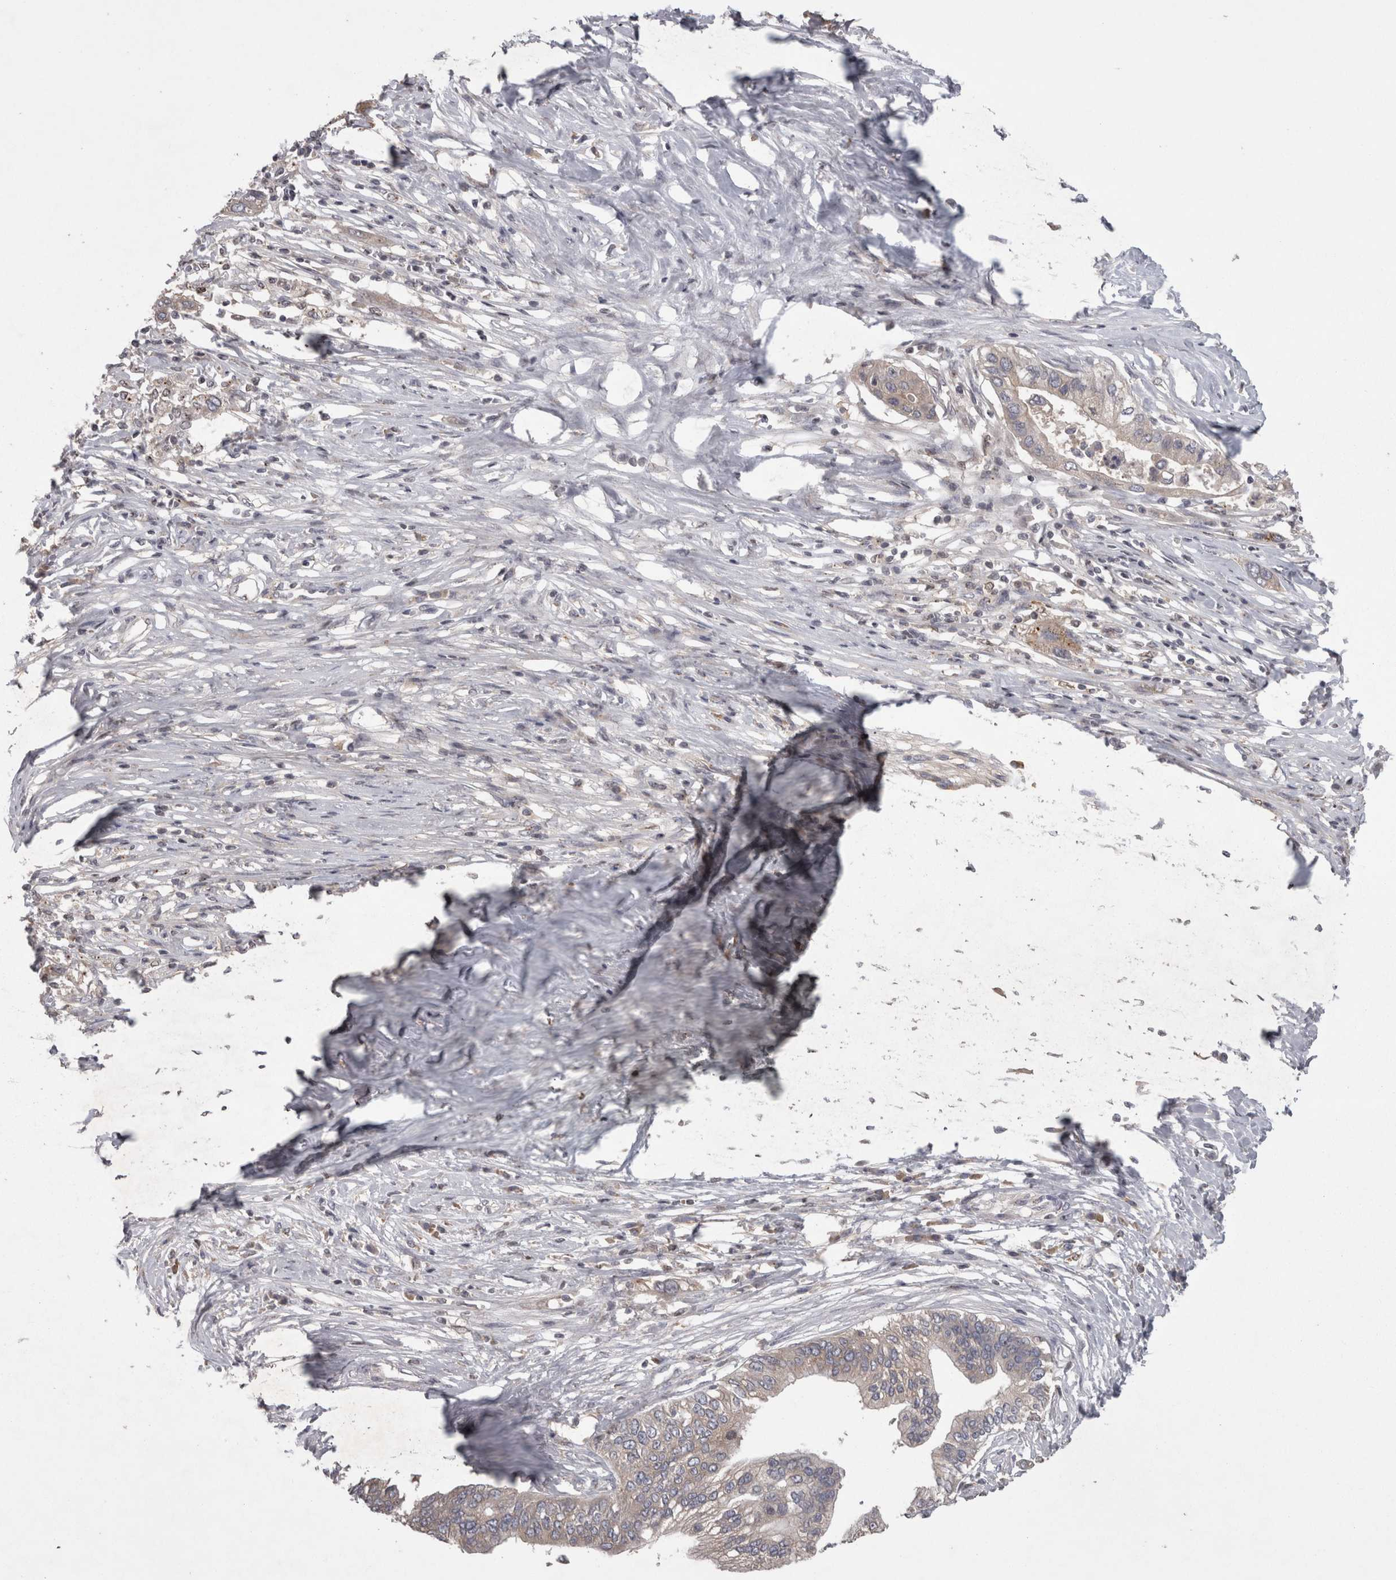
{"staining": {"intensity": "weak", "quantity": "<25%", "location": "cytoplasmic/membranous"}, "tissue": "pancreatic cancer", "cell_type": "Tumor cells", "image_type": "cancer", "snomed": [{"axis": "morphology", "description": "Normal tissue, NOS"}, {"axis": "morphology", "description": "Adenocarcinoma, NOS"}, {"axis": "topography", "description": "Pancreas"}, {"axis": "topography", "description": "Peripheral nerve tissue"}], "caption": "There is no significant positivity in tumor cells of adenocarcinoma (pancreatic).", "gene": "PCM1", "patient": {"sex": "male", "age": 59}}